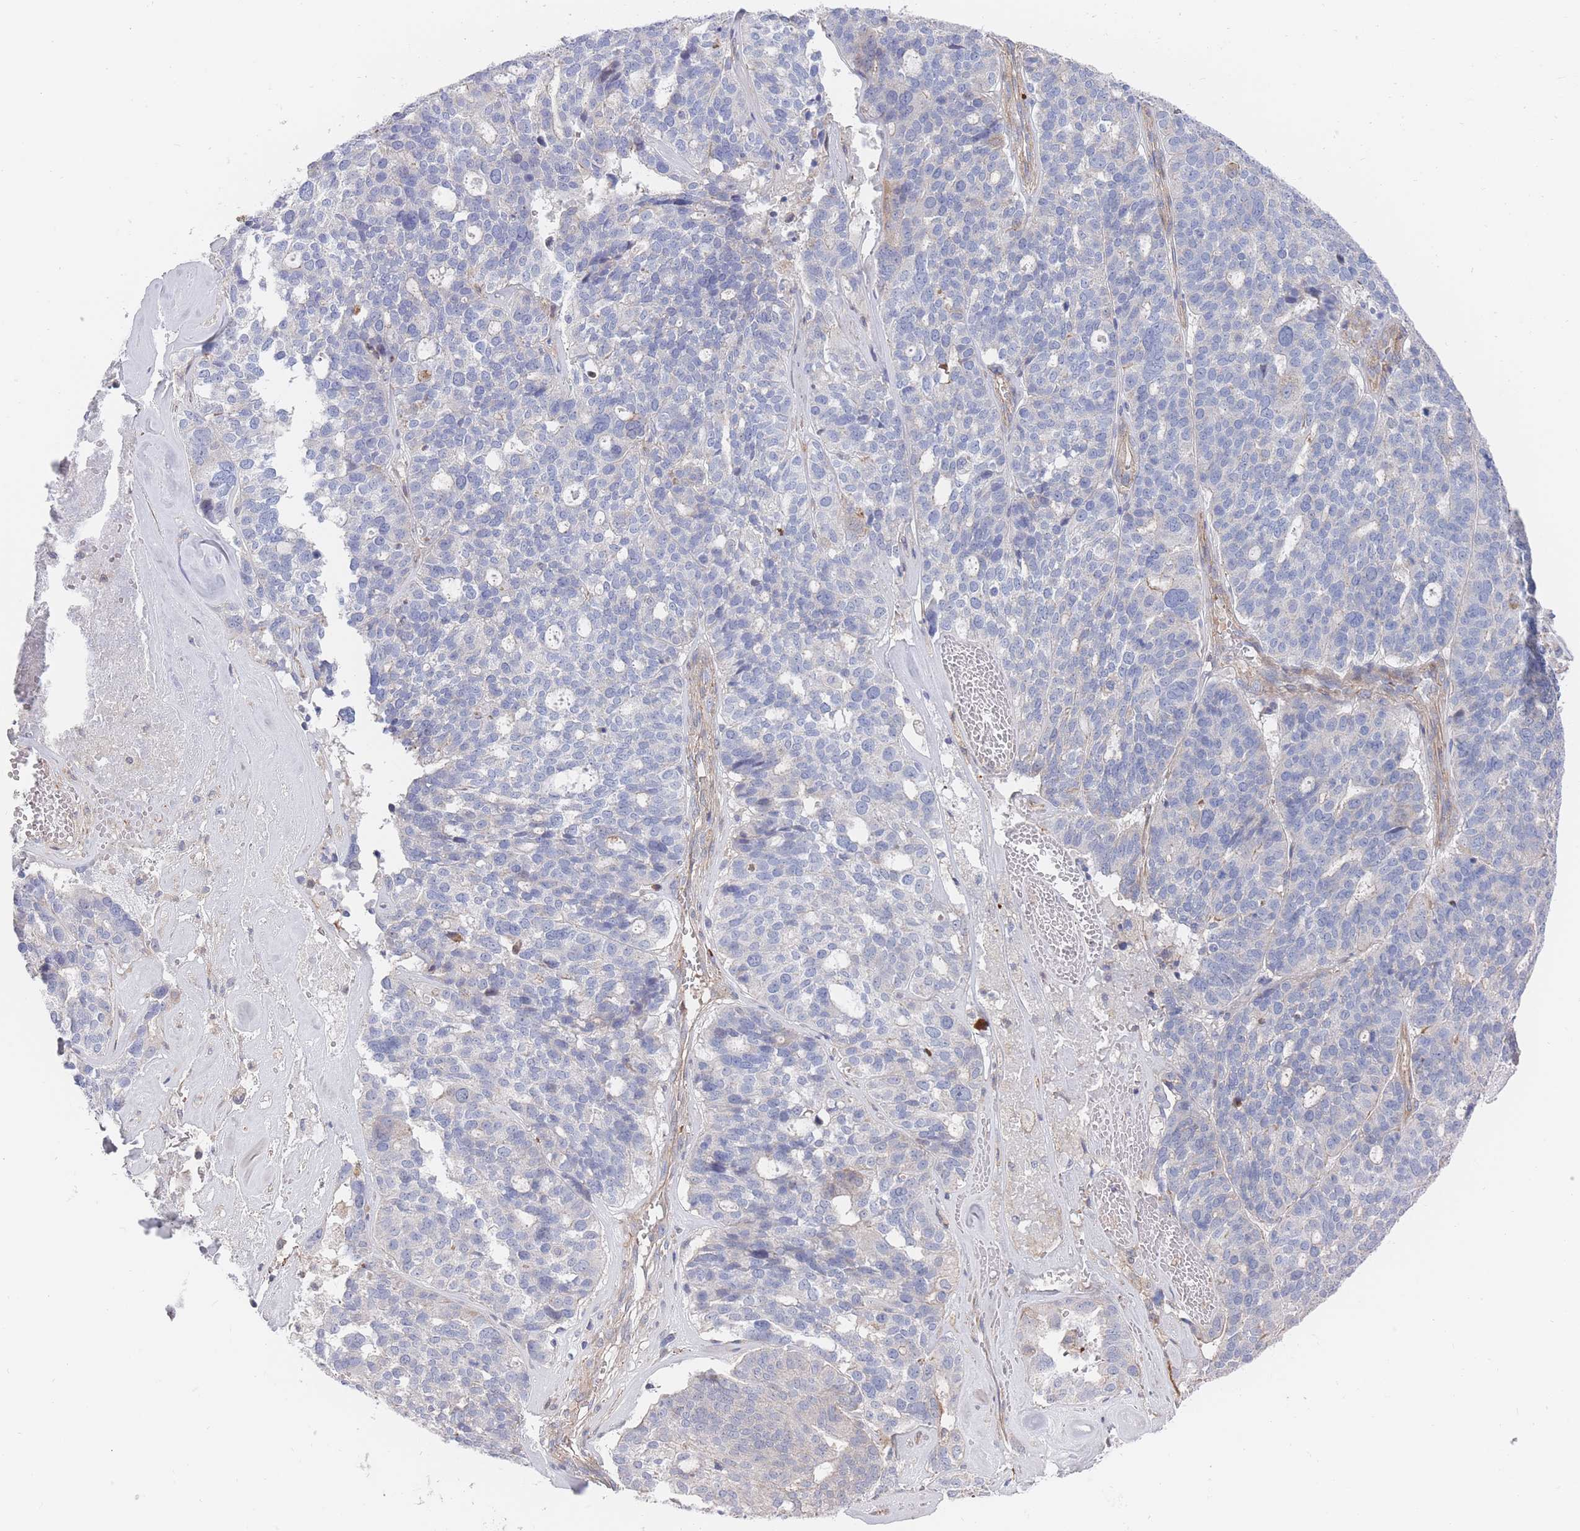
{"staining": {"intensity": "negative", "quantity": "none", "location": "none"}, "tissue": "ovarian cancer", "cell_type": "Tumor cells", "image_type": "cancer", "snomed": [{"axis": "morphology", "description": "Cystadenocarcinoma, serous, NOS"}, {"axis": "topography", "description": "Ovary"}], "caption": "Tumor cells are negative for brown protein staining in ovarian cancer (serous cystadenocarcinoma).", "gene": "G6PC1", "patient": {"sex": "female", "age": 59}}